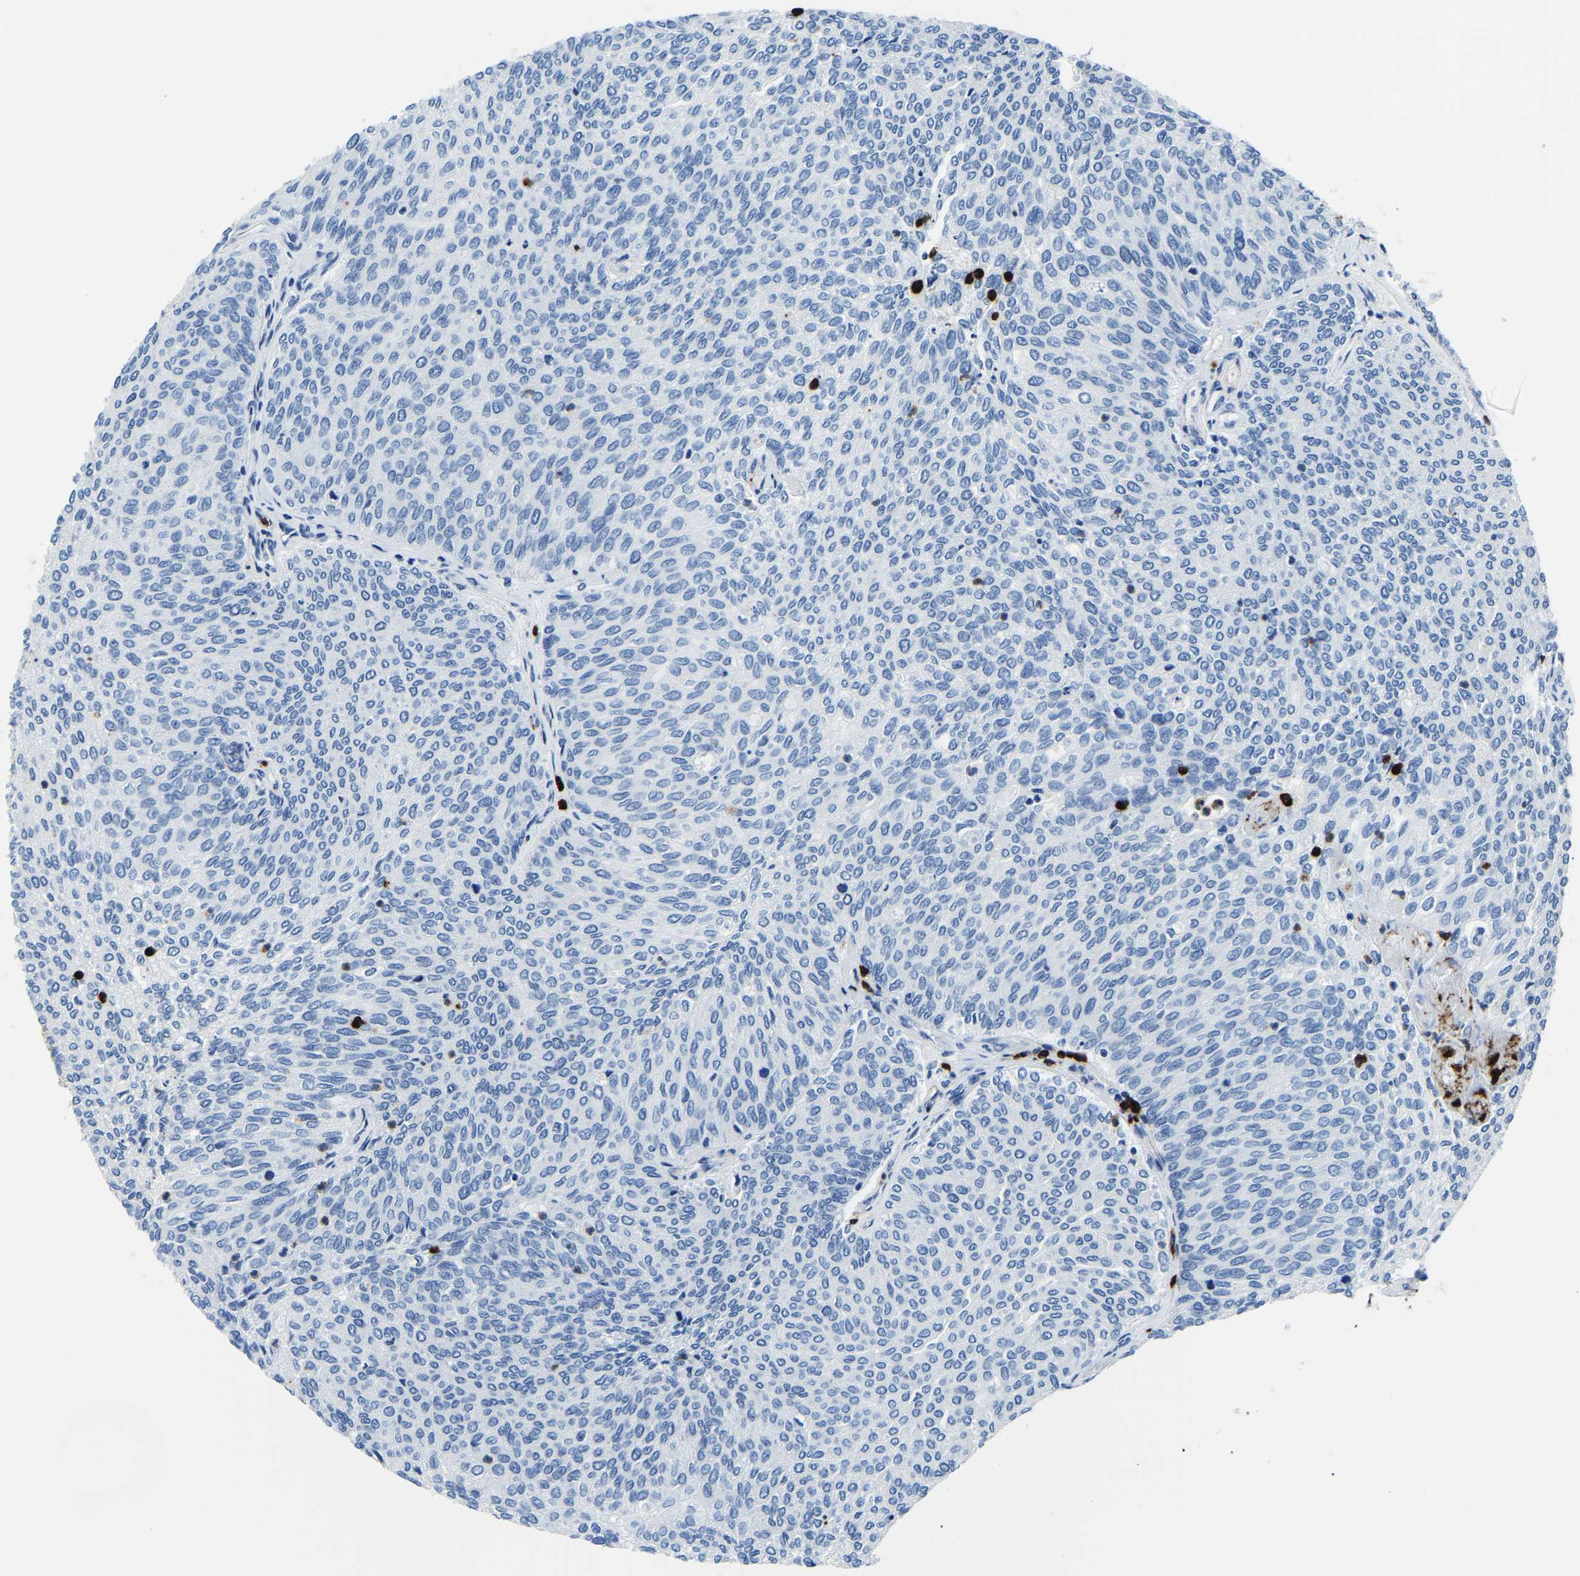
{"staining": {"intensity": "negative", "quantity": "none", "location": "none"}, "tissue": "urothelial cancer", "cell_type": "Tumor cells", "image_type": "cancer", "snomed": [{"axis": "morphology", "description": "Urothelial carcinoma, Low grade"}, {"axis": "topography", "description": "Urinary bladder"}], "caption": "Tumor cells are negative for protein expression in human low-grade urothelial carcinoma. Brightfield microscopy of immunohistochemistry (IHC) stained with DAB (brown) and hematoxylin (blue), captured at high magnification.", "gene": "MS4A3", "patient": {"sex": "female", "age": 79}}